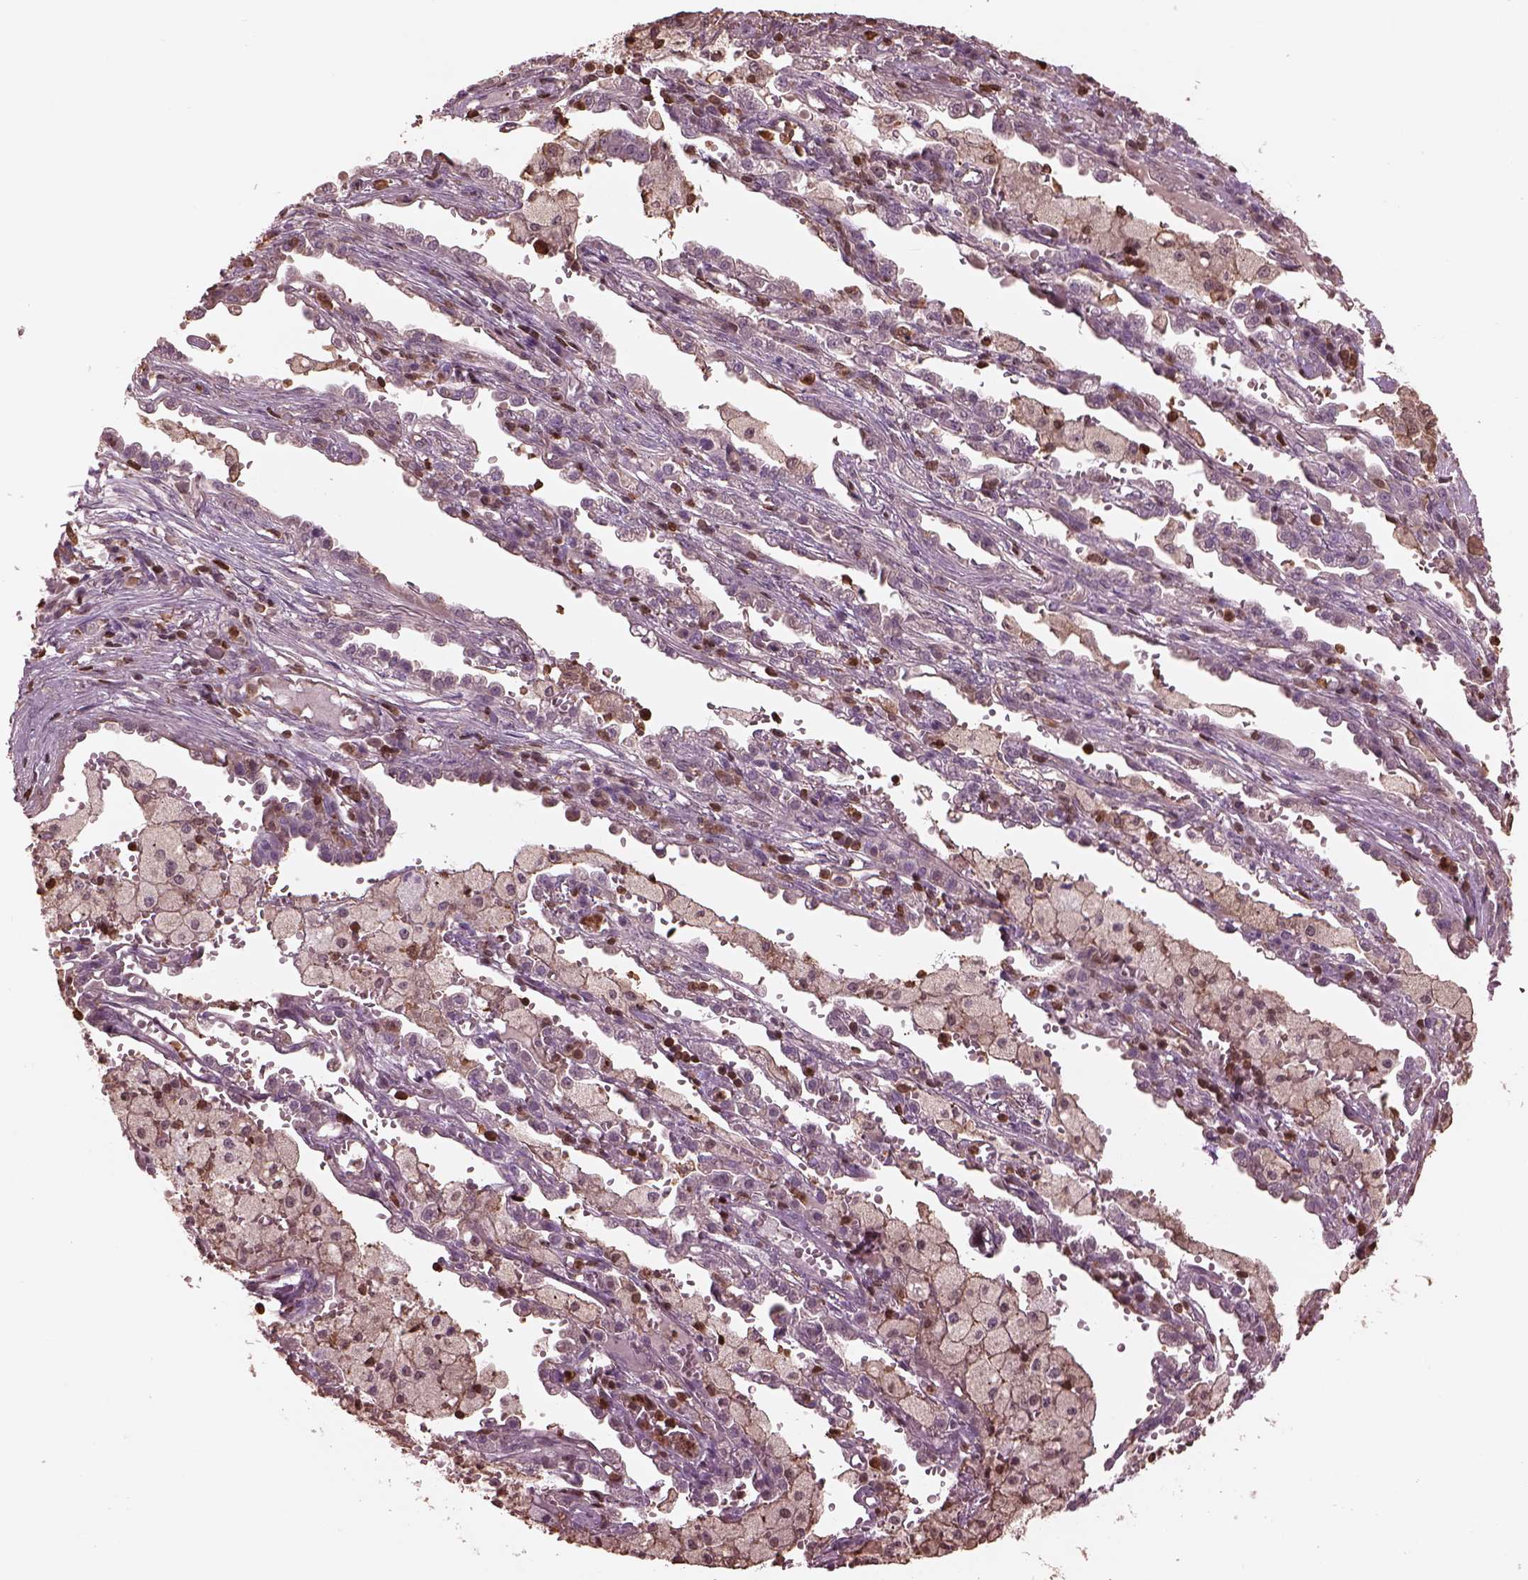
{"staining": {"intensity": "weak", "quantity": "25%-75%", "location": "cytoplasmic/membranous"}, "tissue": "lung cancer", "cell_type": "Tumor cells", "image_type": "cancer", "snomed": [{"axis": "morphology", "description": "Adenocarcinoma, NOS"}, {"axis": "topography", "description": "Lung"}], "caption": "Human lung cancer stained for a protein (brown) shows weak cytoplasmic/membranous positive positivity in about 25%-75% of tumor cells.", "gene": "IL31RA", "patient": {"sex": "male", "age": 57}}